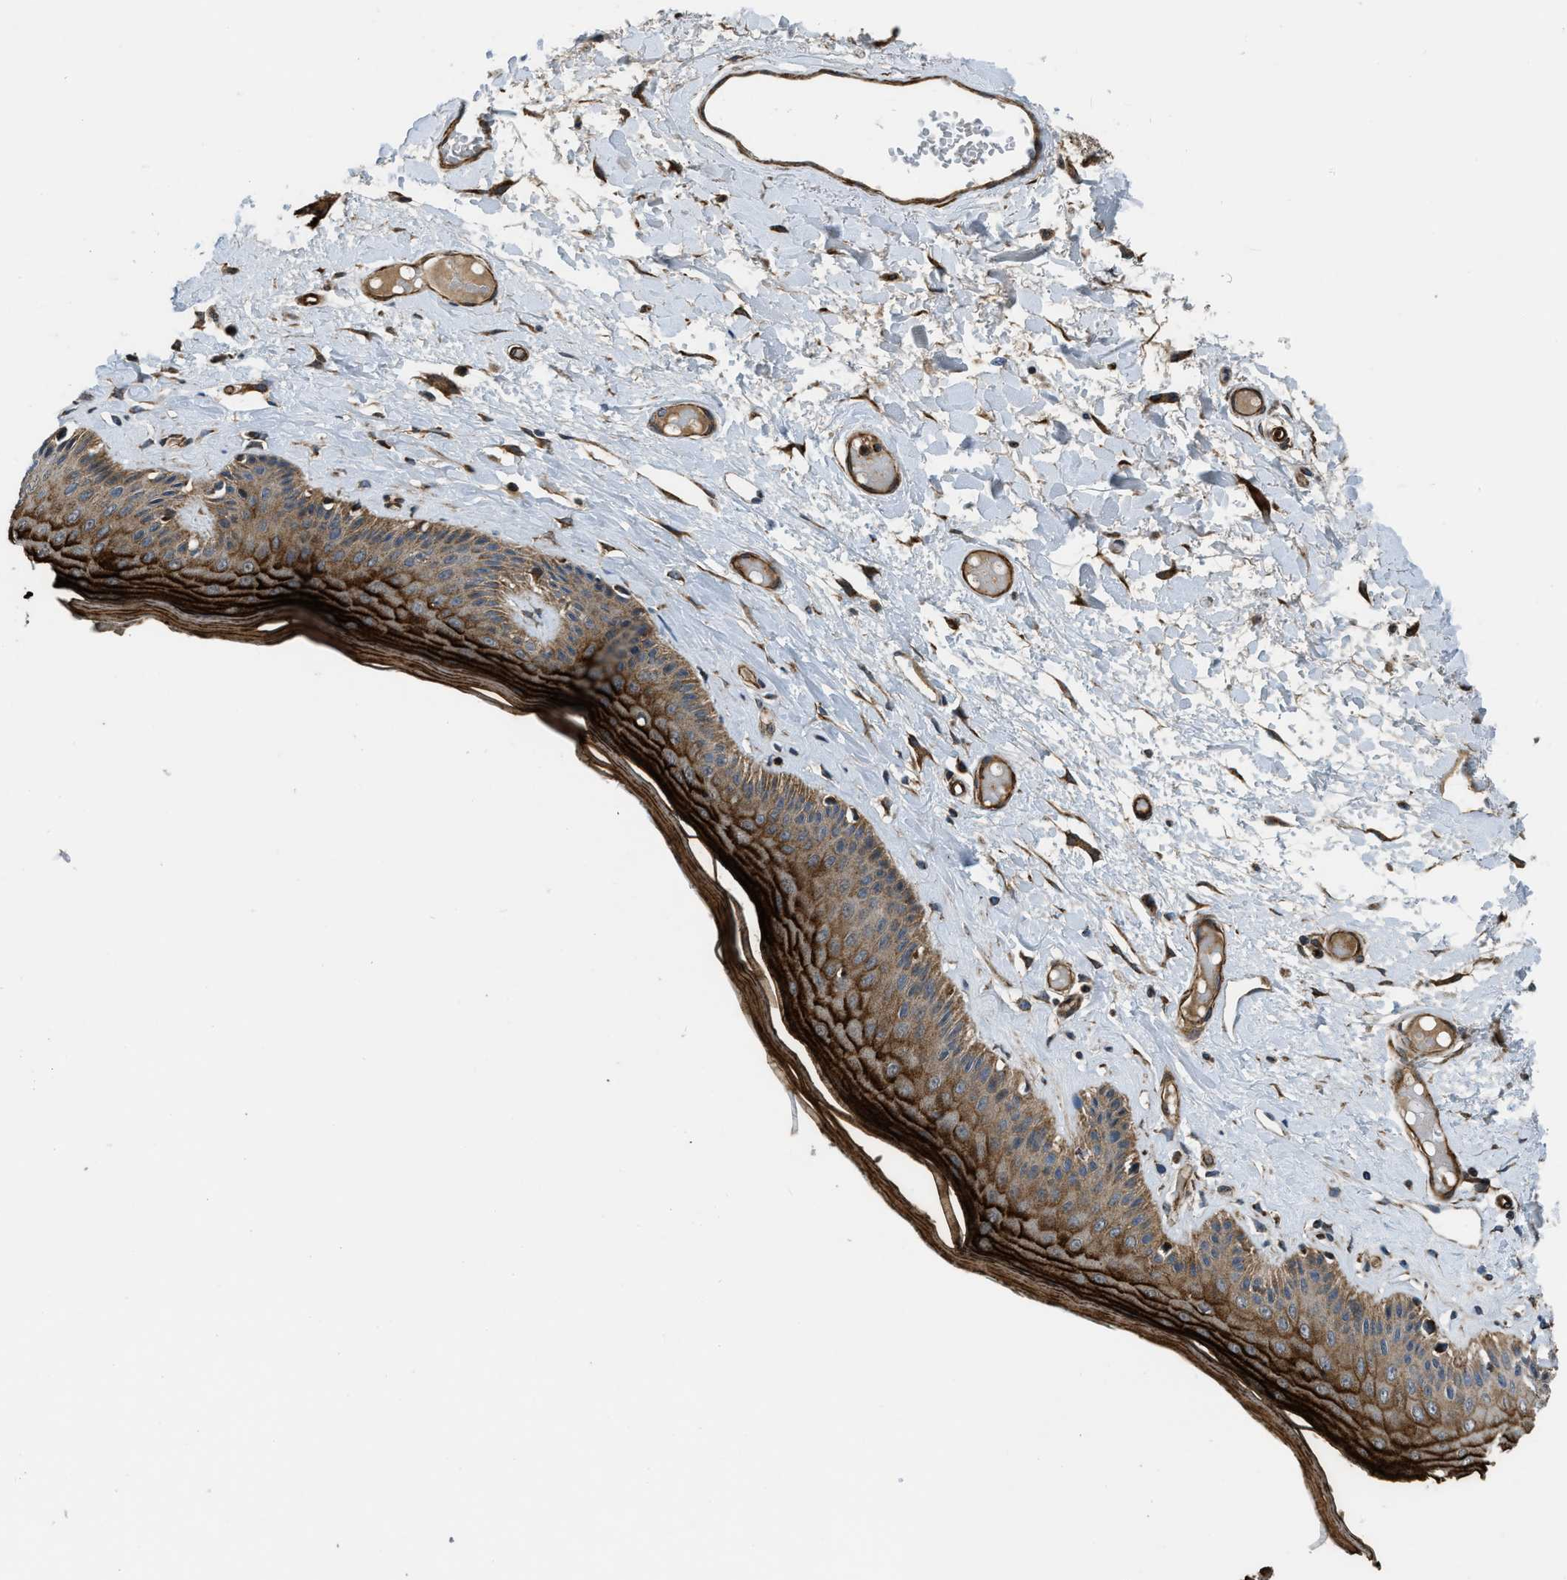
{"staining": {"intensity": "strong", "quantity": ">75%", "location": "cytoplasmic/membranous"}, "tissue": "skin", "cell_type": "Epidermal cells", "image_type": "normal", "snomed": [{"axis": "morphology", "description": "Normal tissue, NOS"}, {"axis": "topography", "description": "Vulva"}], "caption": "DAB (3,3'-diaminobenzidine) immunohistochemical staining of normal skin reveals strong cytoplasmic/membranous protein expression in about >75% of epidermal cells. The staining was performed using DAB (3,3'-diaminobenzidine) to visualize the protein expression in brown, while the nuclei were stained in blue with hematoxylin (Magnification: 20x).", "gene": "GSDME", "patient": {"sex": "female", "age": 73}}